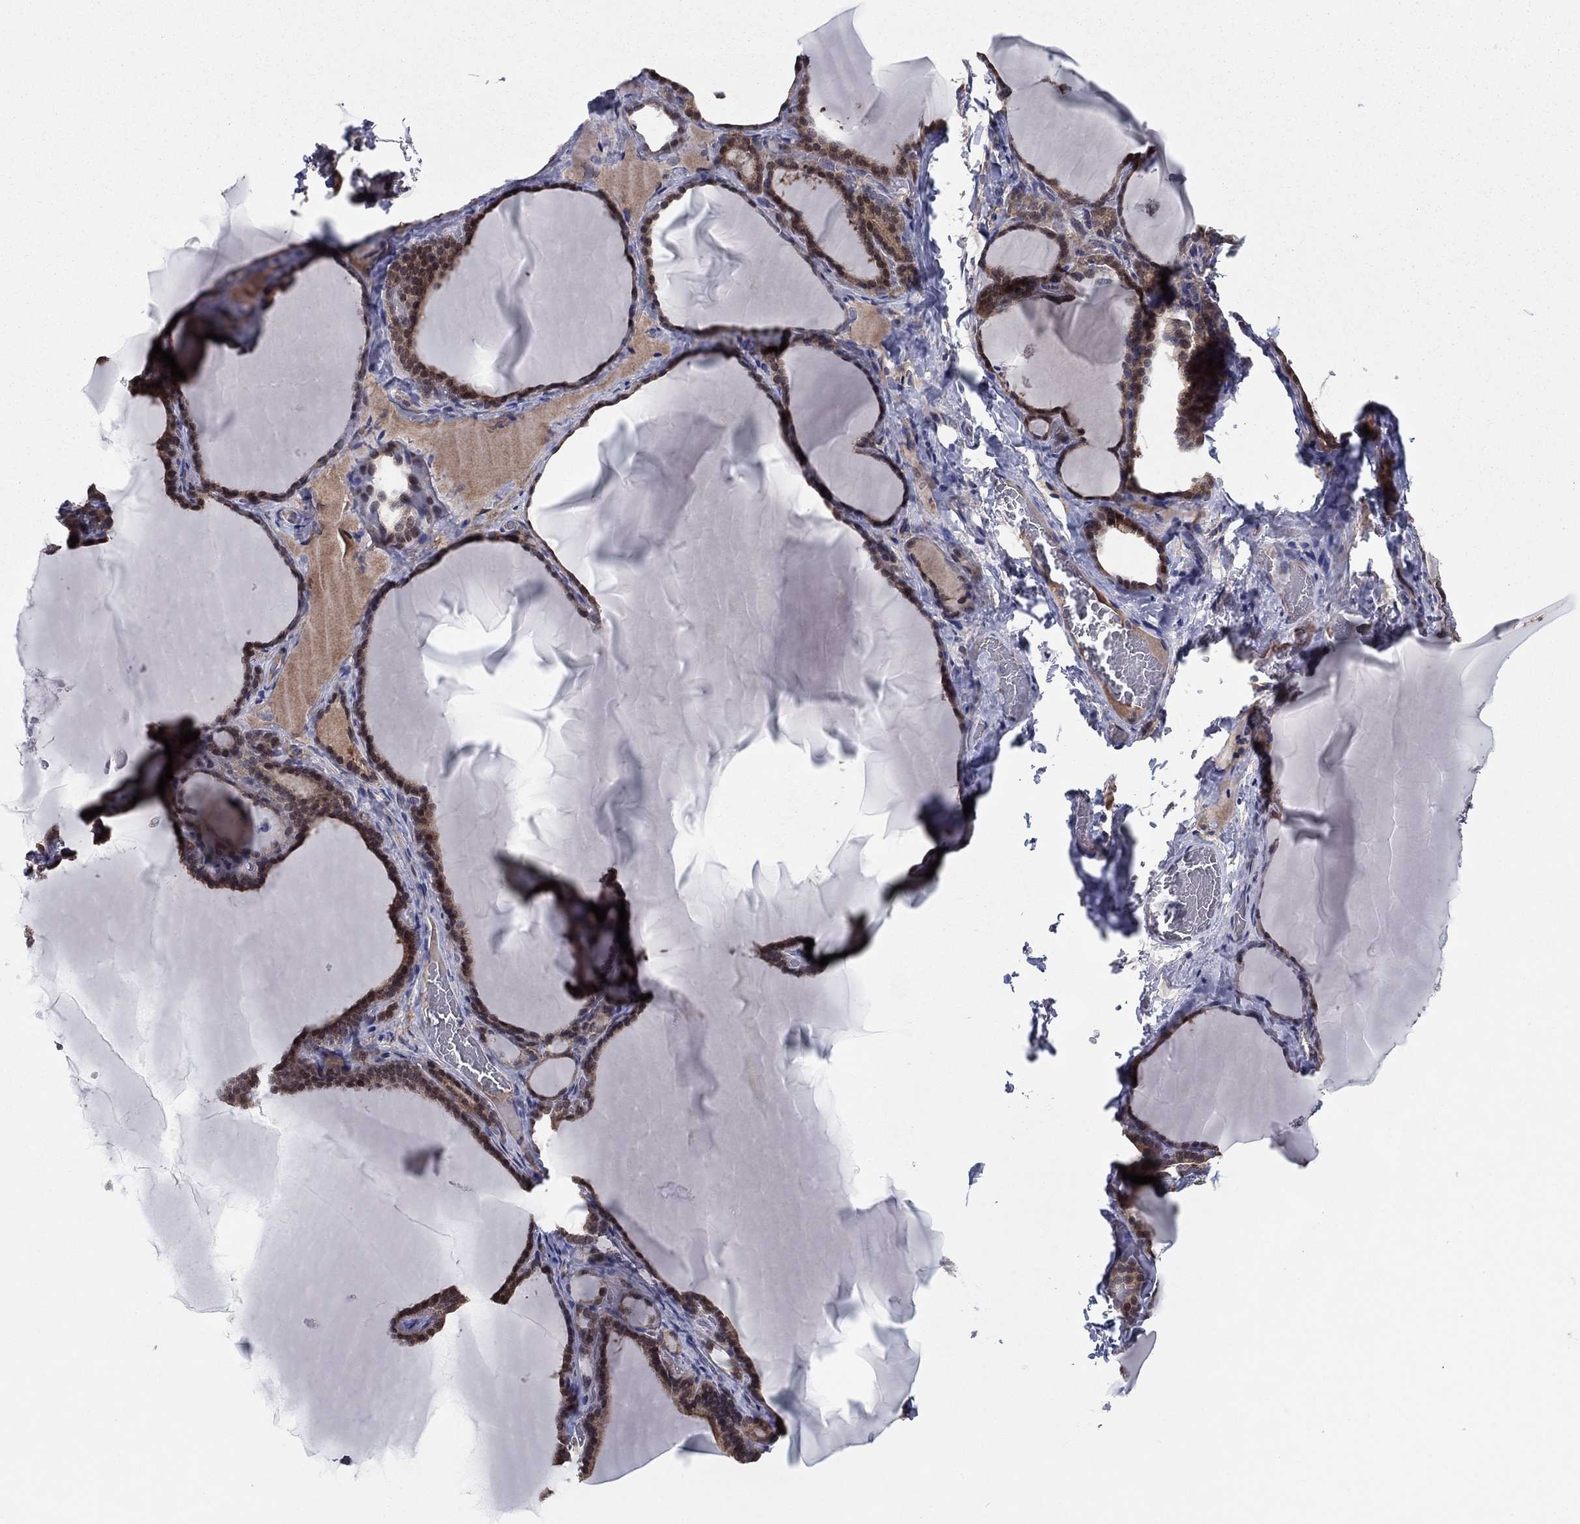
{"staining": {"intensity": "moderate", "quantity": ">75%", "location": "cytoplasmic/membranous,nuclear"}, "tissue": "thyroid gland", "cell_type": "Glandular cells", "image_type": "normal", "snomed": [{"axis": "morphology", "description": "Normal tissue, NOS"}, {"axis": "morphology", "description": "Hyperplasia, NOS"}, {"axis": "topography", "description": "Thyroid gland"}], "caption": "This micrograph exhibits immunohistochemistry (IHC) staining of normal thyroid gland, with medium moderate cytoplasmic/membranous,nuclear expression in approximately >75% of glandular cells.", "gene": "GRHPR", "patient": {"sex": "female", "age": 27}}